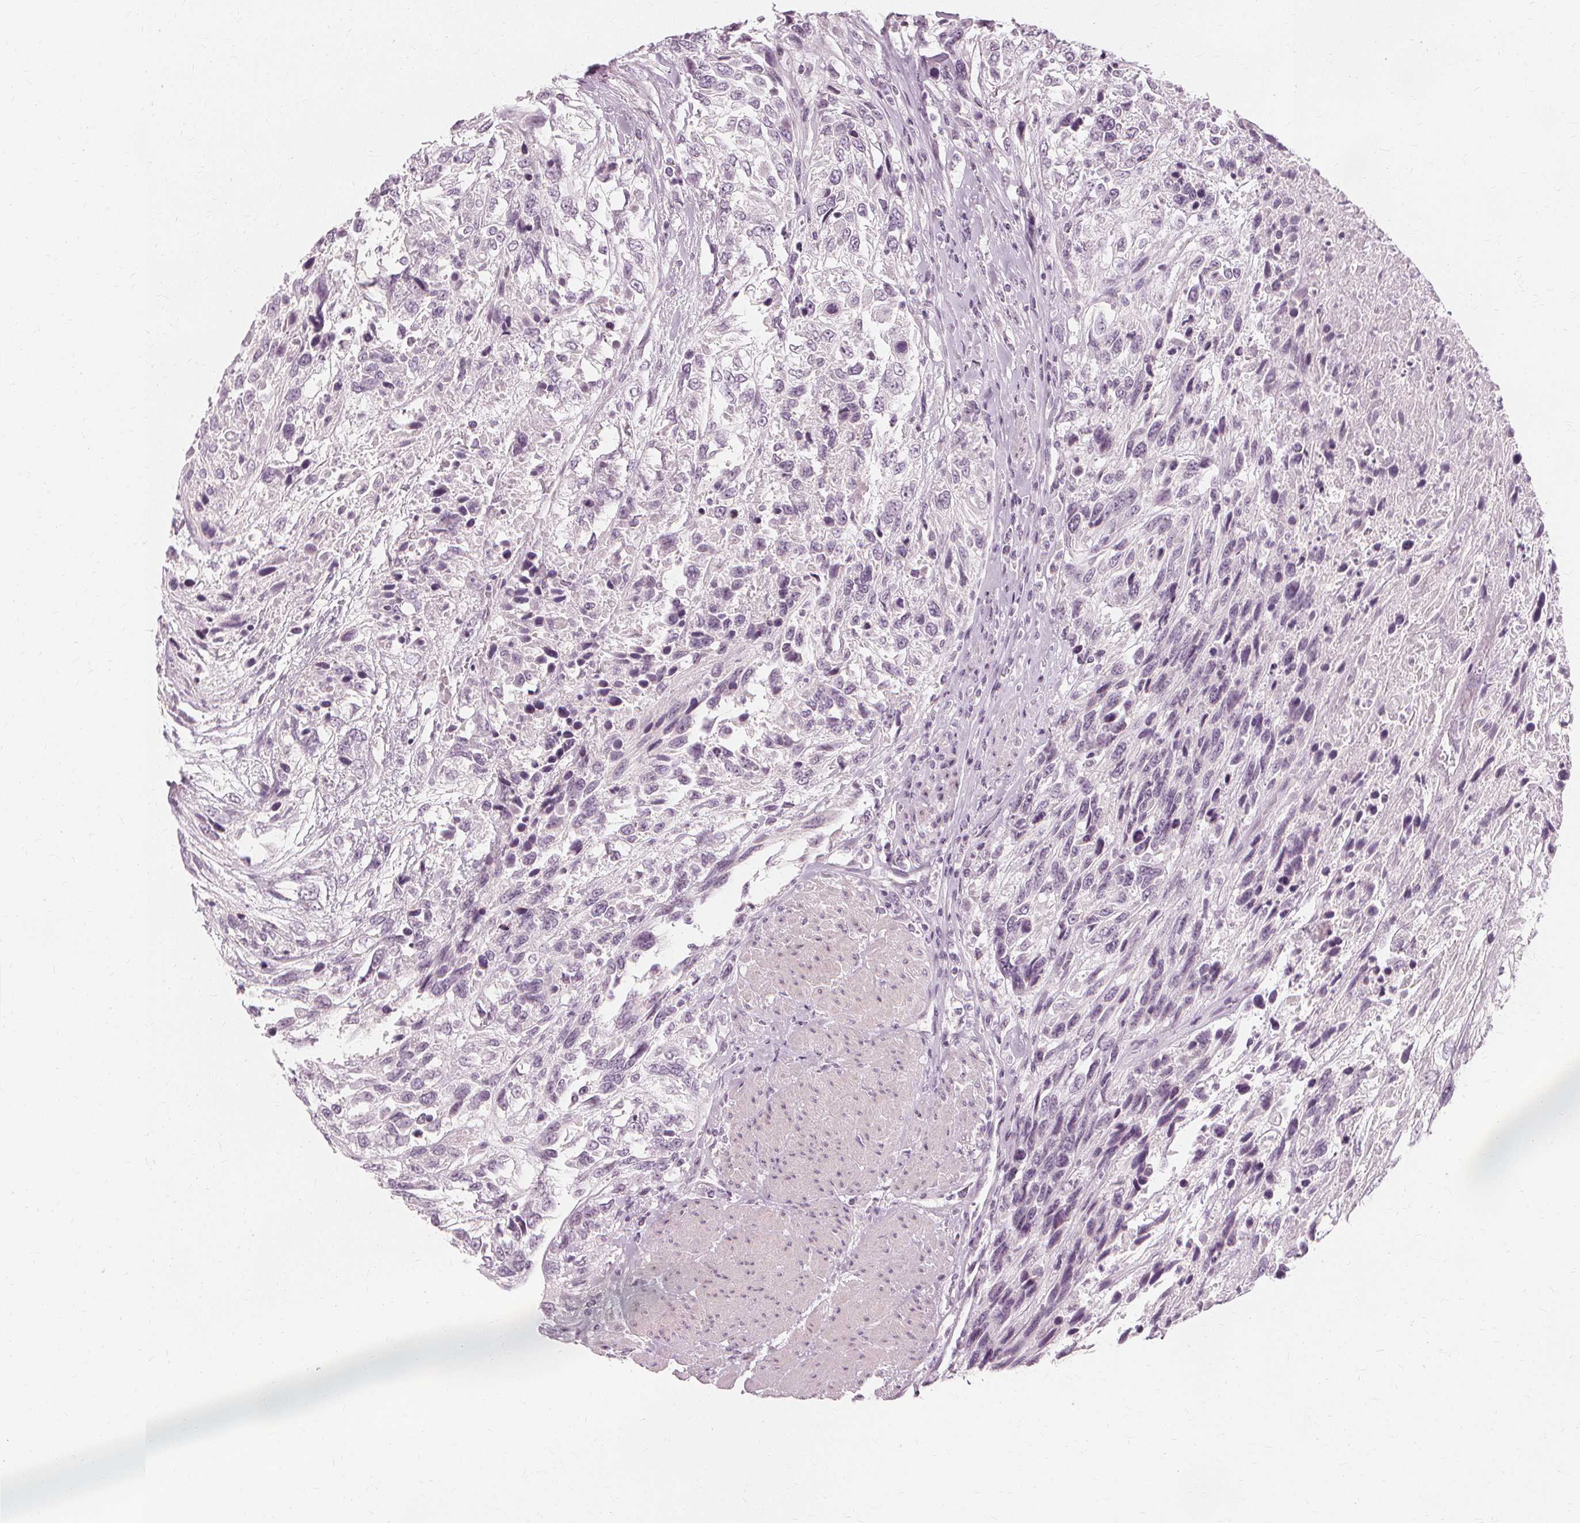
{"staining": {"intensity": "negative", "quantity": "none", "location": "none"}, "tissue": "urothelial cancer", "cell_type": "Tumor cells", "image_type": "cancer", "snomed": [{"axis": "morphology", "description": "Urothelial carcinoma, High grade"}, {"axis": "topography", "description": "Urinary bladder"}], "caption": "The histopathology image demonstrates no staining of tumor cells in urothelial carcinoma (high-grade).", "gene": "NXPE1", "patient": {"sex": "female", "age": 70}}